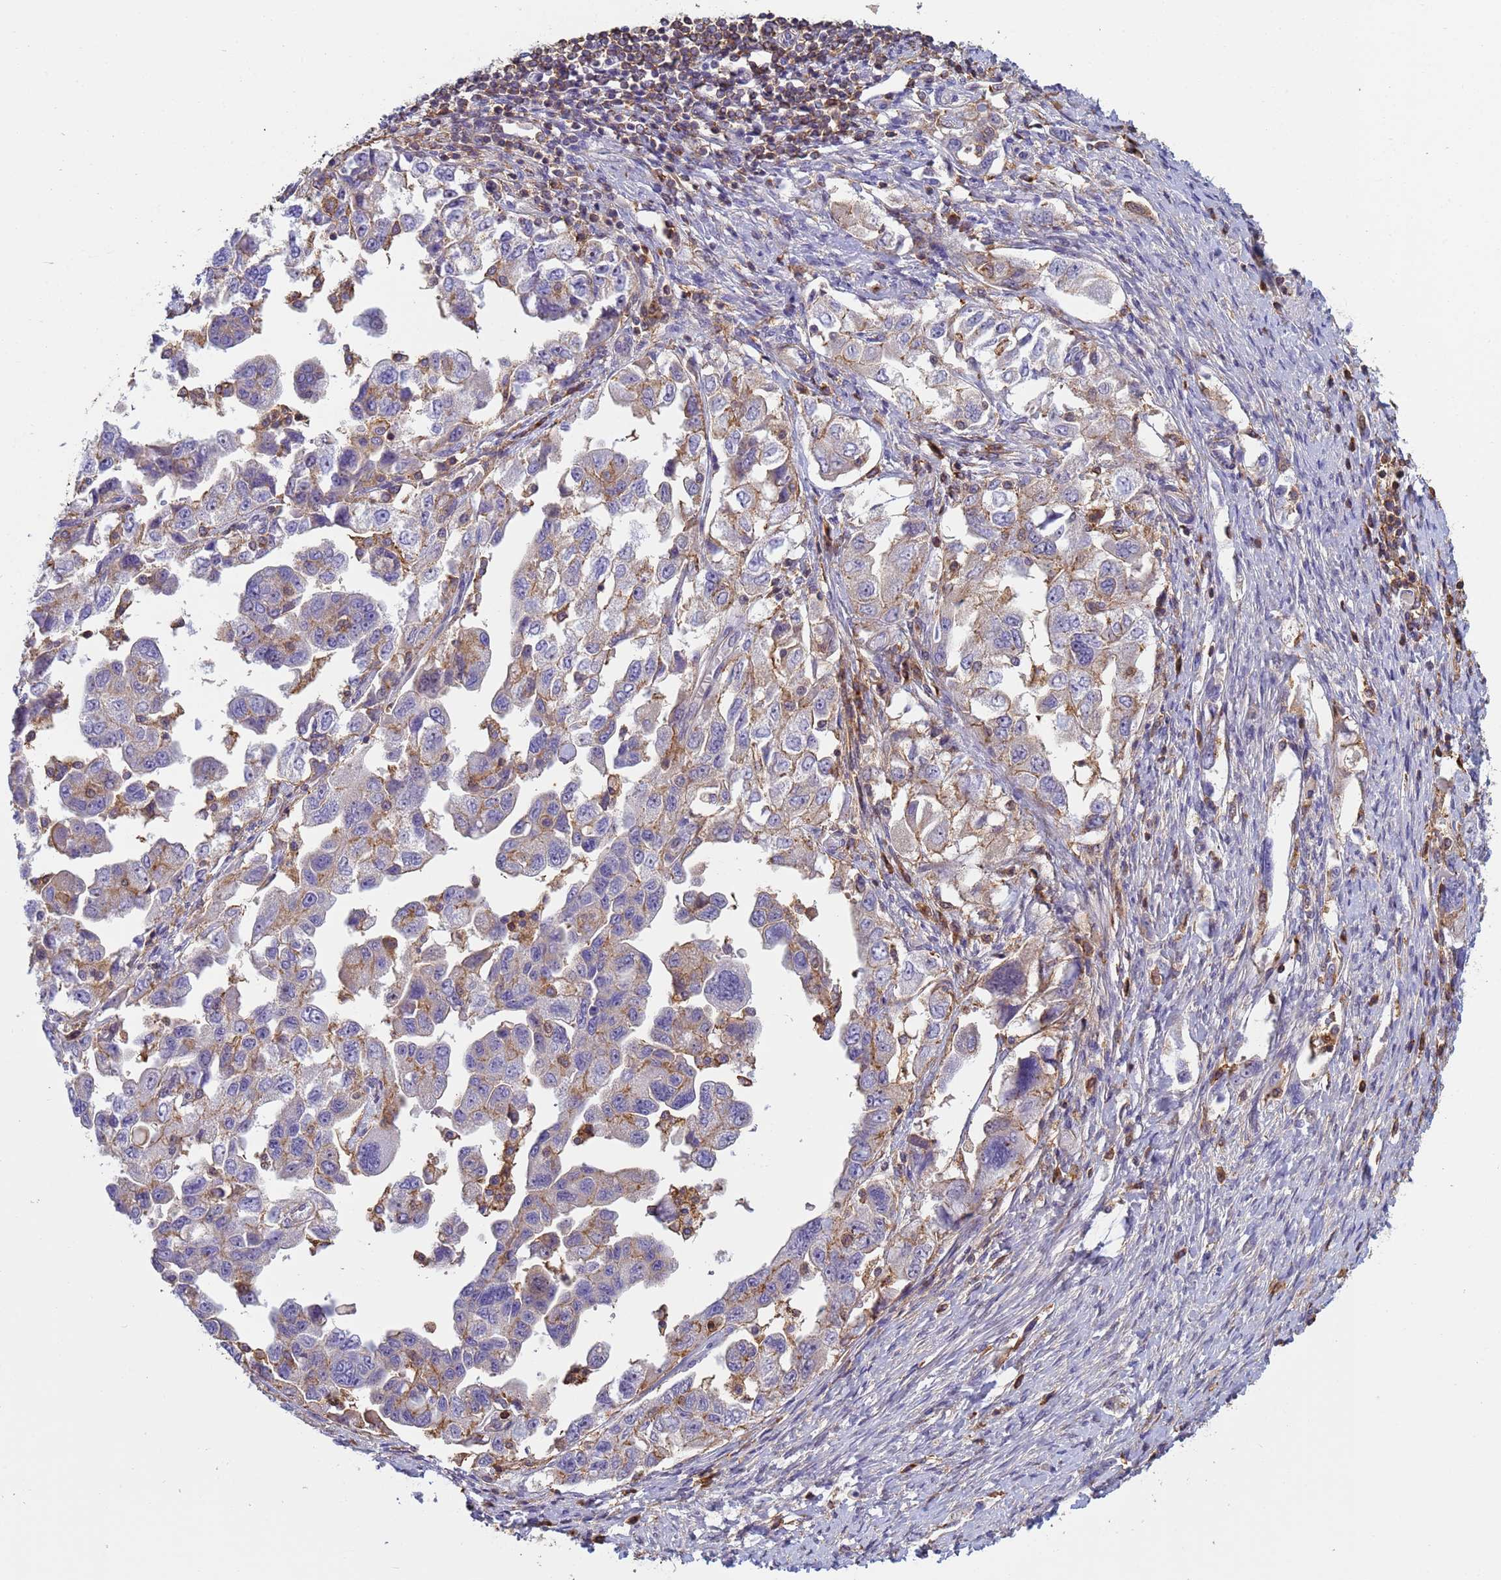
{"staining": {"intensity": "moderate", "quantity": "<25%", "location": "cytoplasmic/membranous"}, "tissue": "ovarian cancer", "cell_type": "Tumor cells", "image_type": "cancer", "snomed": [{"axis": "morphology", "description": "Carcinoma, NOS"}, {"axis": "morphology", "description": "Cystadenocarcinoma, serous, NOS"}, {"axis": "topography", "description": "Ovary"}], "caption": "Protein expression analysis of human ovarian cancer reveals moderate cytoplasmic/membranous expression in approximately <25% of tumor cells.", "gene": "ZNG1B", "patient": {"sex": "female", "age": 69}}